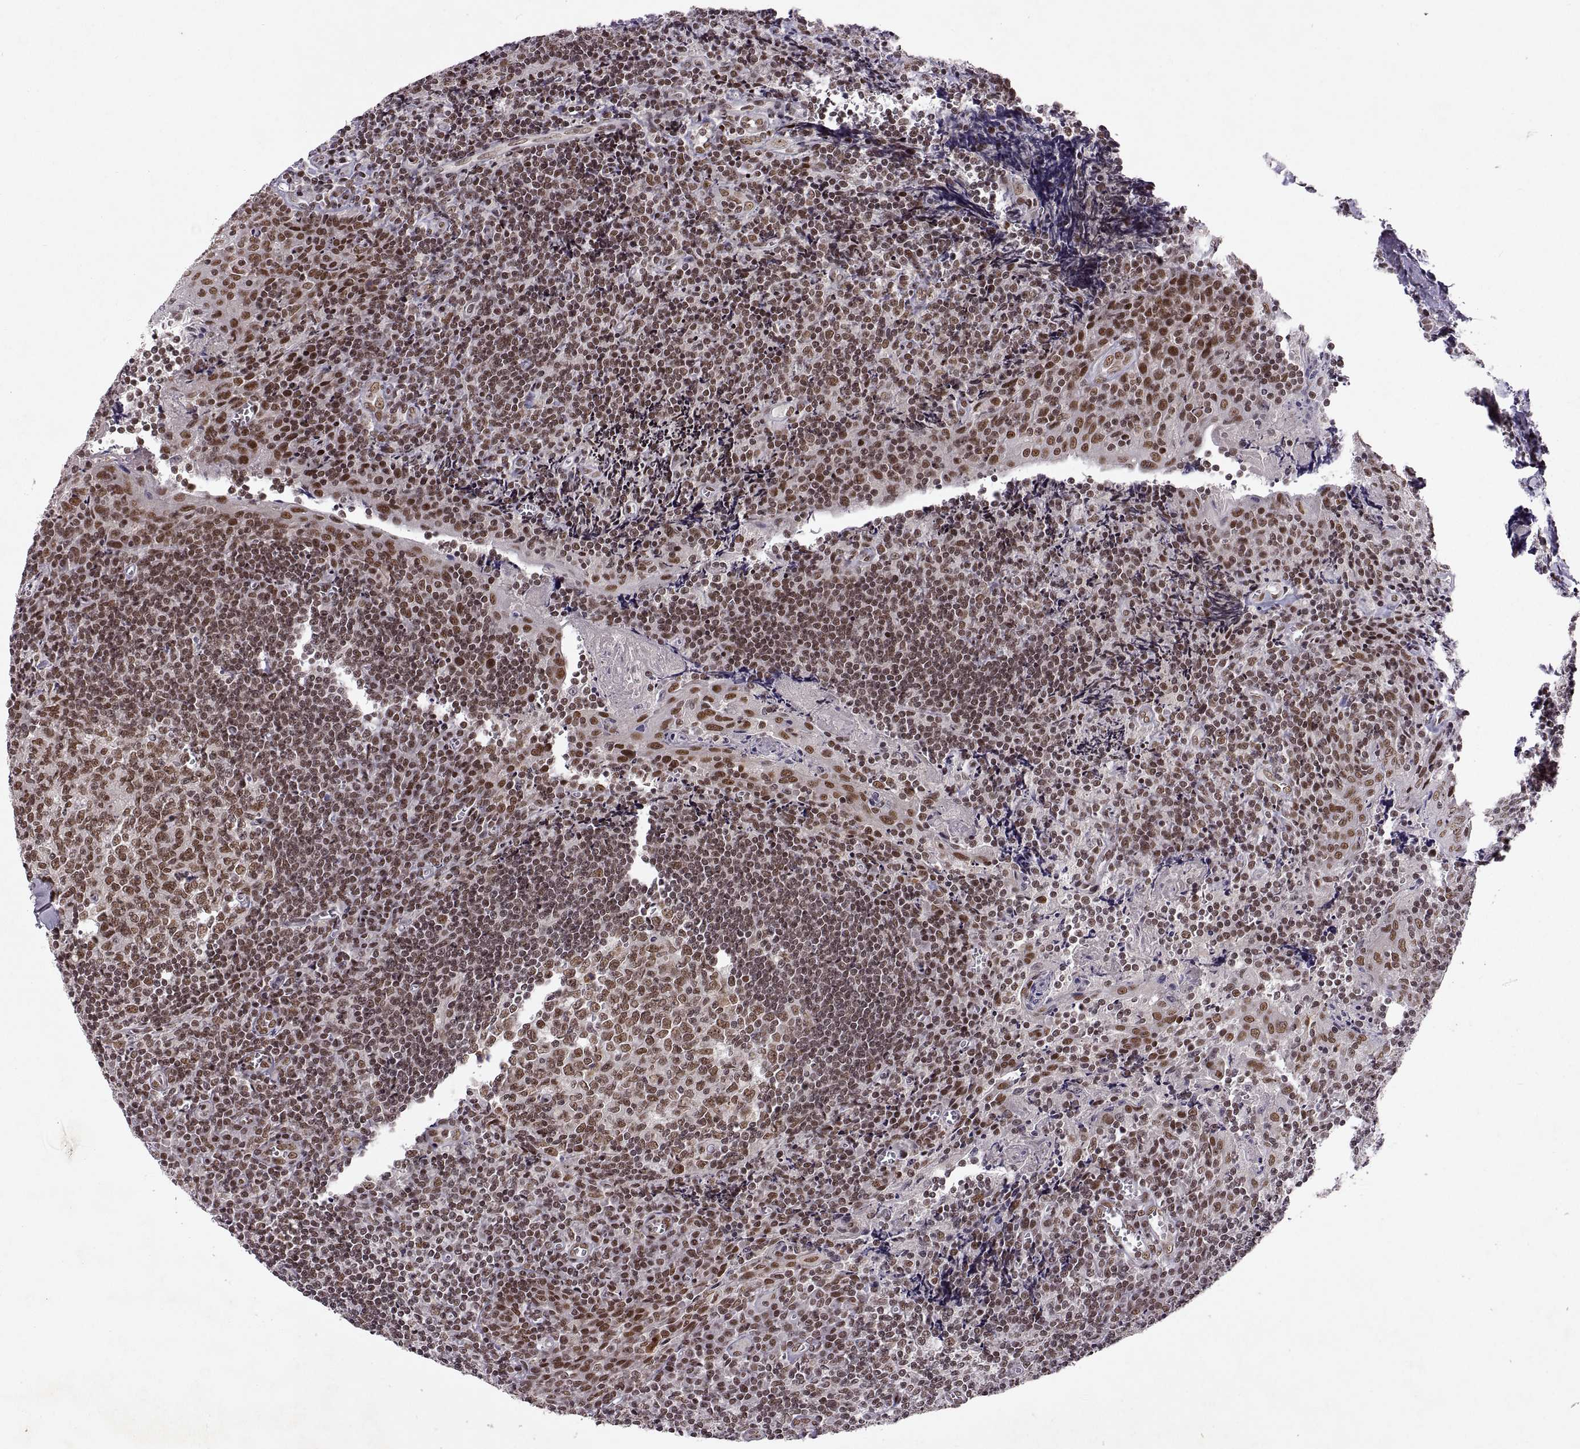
{"staining": {"intensity": "moderate", "quantity": ">75%", "location": "nuclear"}, "tissue": "tonsil", "cell_type": "Germinal center cells", "image_type": "normal", "snomed": [{"axis": "morphology", "description": "Normal tissue, NOS"}, {"axis": "morphology", "description": "Inflammation, NOS"}, {"axis": "topography", "description": "Tonsil"}], "caption": "Immunohistochemical staining of normal tonsil demonstrates medium levels of moderate nuclear staining in about >75% of germinal center cells. Nuclei are stained in blue.", "gene": "MT1E", "patient": {"sex": "female", "age": 31}}